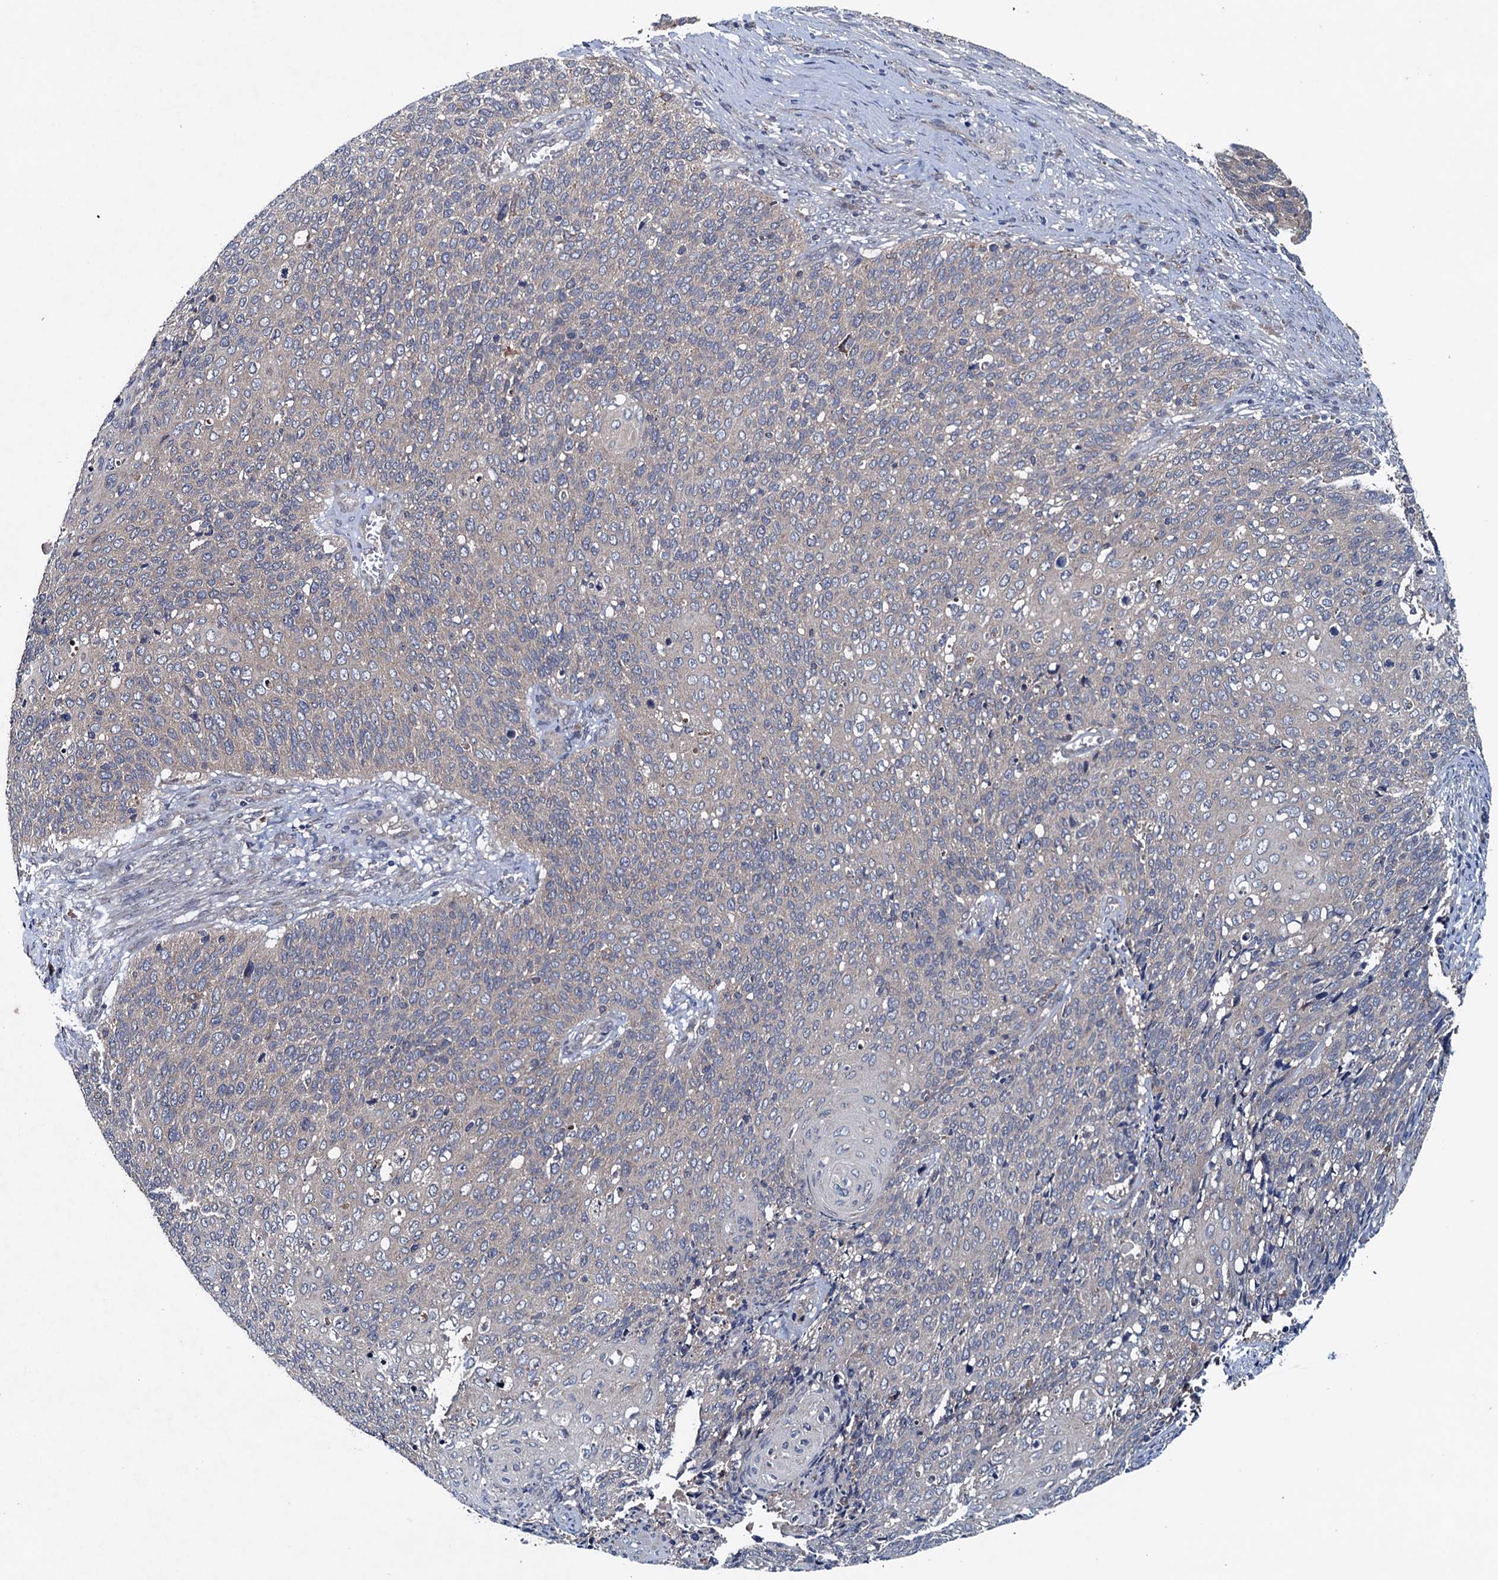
{"staining": {"intensity": "weak", "quantity": "<25%", "location": "cytoplasmic/membranous"}, "tissue": "cervical cancer", "cell_type": "Tumor cells", "image_type": "cancer", "snomed": [{"axis": "morphology", "description": "Squamous cell carcinoma, NOS"}, {"axis": "topography", "description": "Cervix"}], "caption": "Cervical cancer (squamous cell carcinoma) was stained to show a protein in brown. There is no significant staining in tumor cells.", "gene": "BLTP3B", "patient": {"sex": "female", "age": 39}}